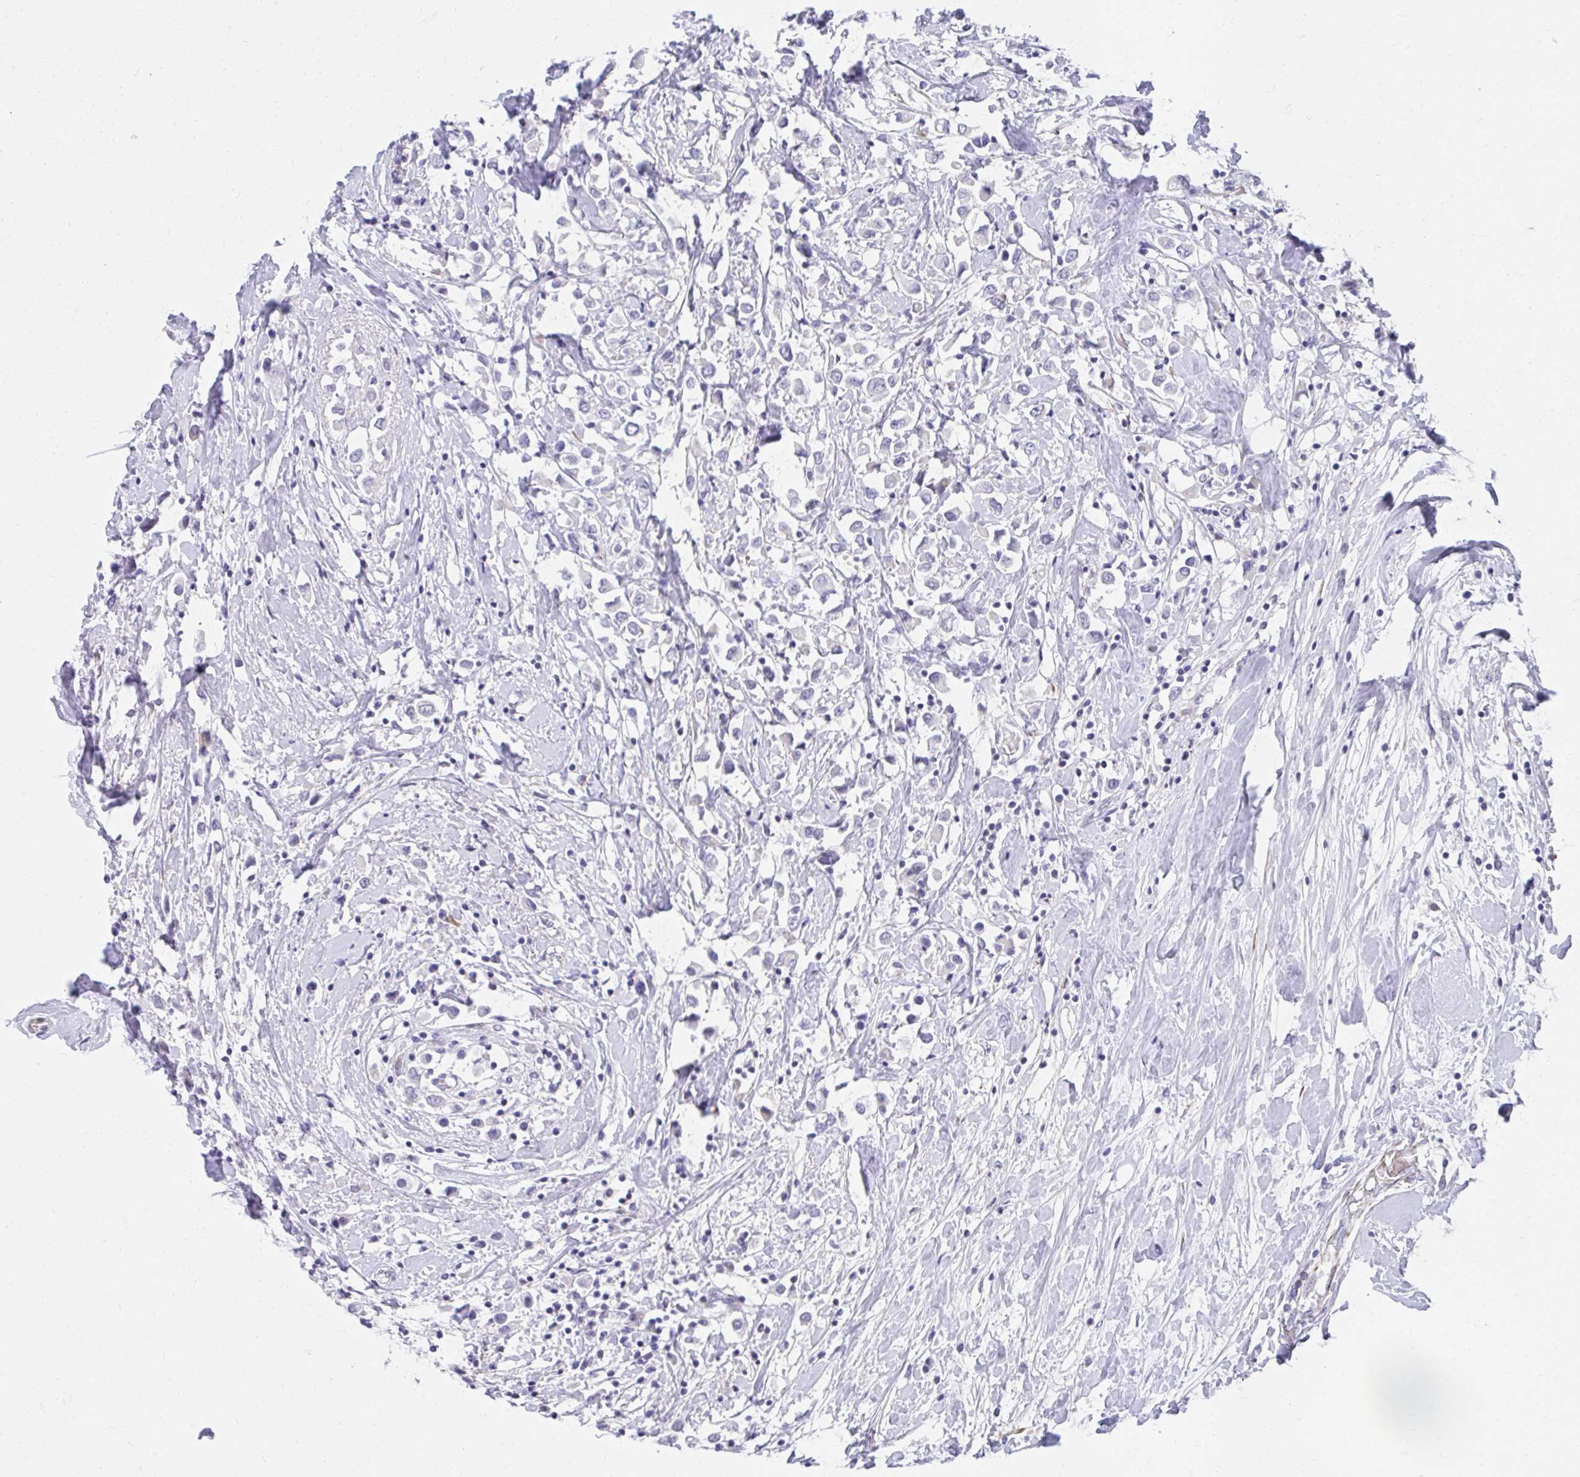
{"staining": {"intensity": "negative", "quantity": "none", "location": "none"}, "tissue": "breast cancer", "cell_type": "Tumor cells", "image_type": "cancer", "snomed": [{"axis": "morphology", "description": "Duct carcinoma"}, {"axis": "topography", "description": "Breast"}], "caption": "Breast cancer was stained to show a protein in brown. There is no significant staining in tumor cells.", "gene": "CSTB", "patient": {"sex": "female", "age": 61}}